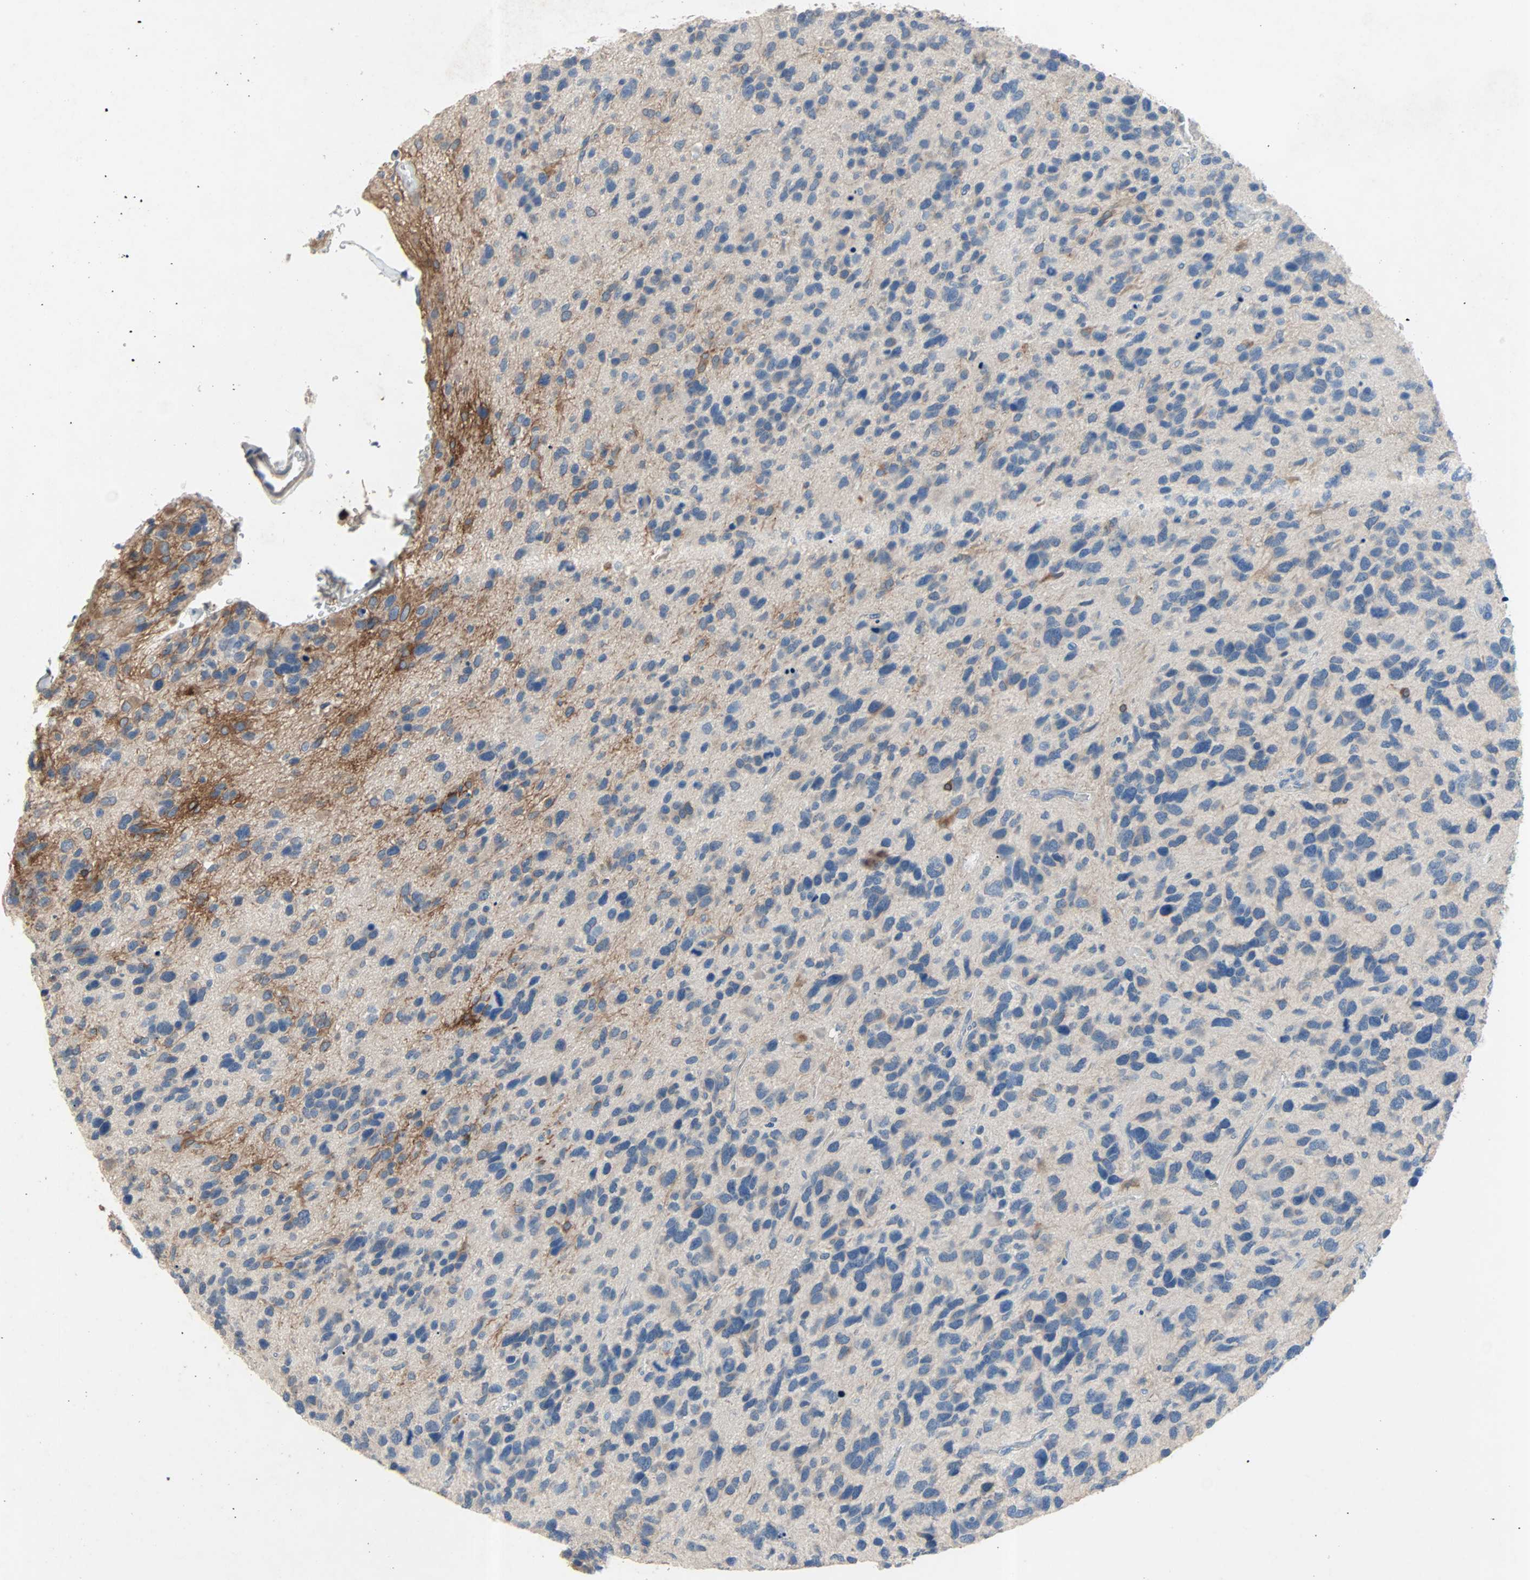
{"staining": {"intensity": "weak", "quantity": "<25%", "location": "cytoplasmic/membranous"}, "tissue": "glioma", "cell_type": "Tumor cells", "image_type": "cancer", "snomed": [{"axis": "morphology", "description": "Glioma, malignant, High grade"}, {"axis": "topography", "description": "Brain"}], "caption": "Malignant glioma (high-grade) was stained to show a protein in brown. There is no significant positivity in tumor cells.", "gene": "PCDHB2", "patient": {"sex": "female", "age": 58}}